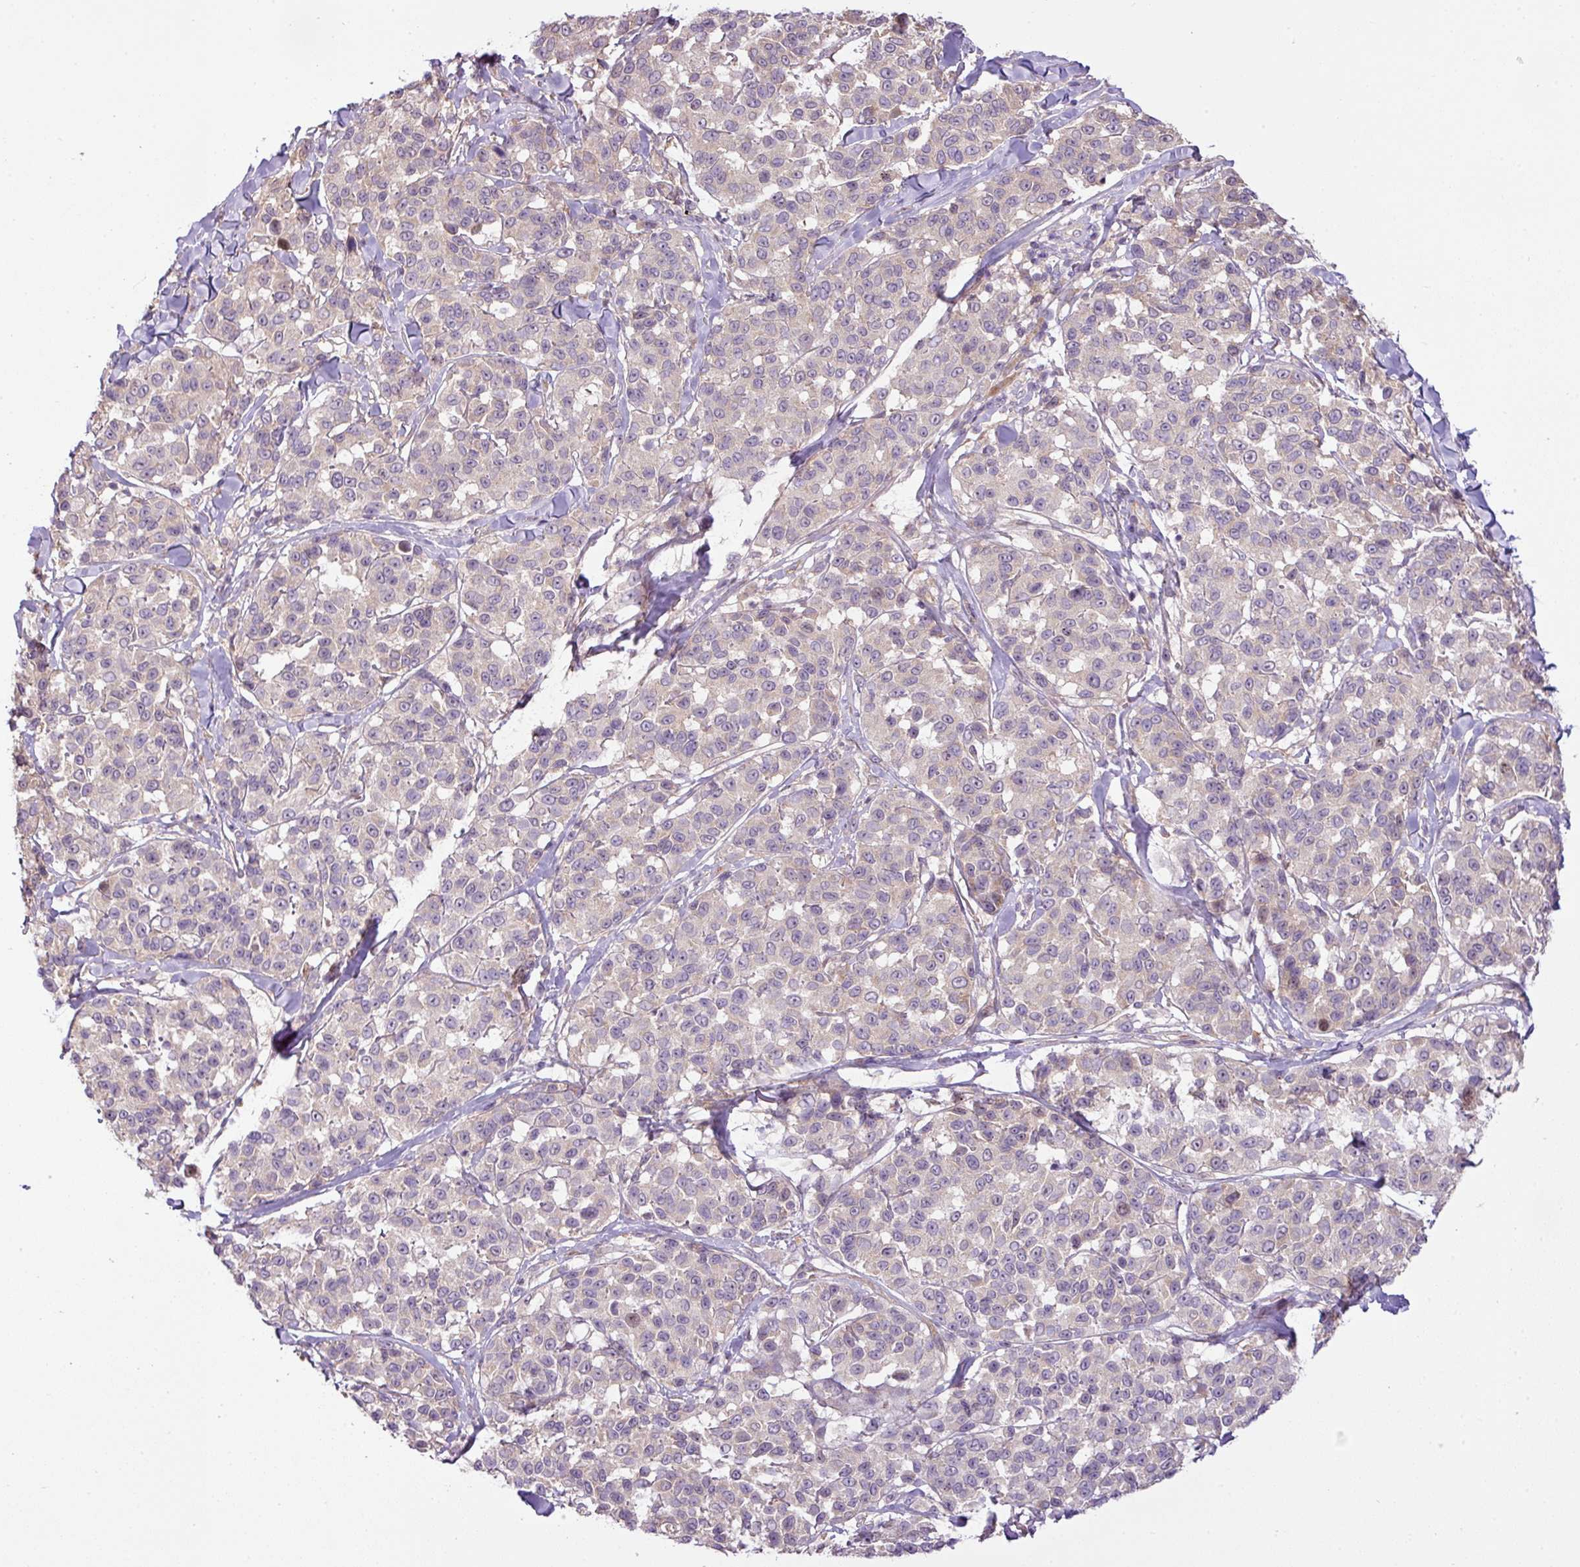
{"staining": {"intensity": "negative", "quantity": "none", "location": "none"}, "tissue": "melanoma", "cell_type": "Tumor cells", "image_type": "cancer", "snomed": [{"axis": "morphology", "description": "Malignant melanoma, NOS"}, {"axis": "topography", "description": "Skin"}], "caption": "Photomicrograph shows no significant protein staining in tumor cells of malignant melanoma.", "gene": "COX18", "patient": {"sex": "female", "age": 66}}